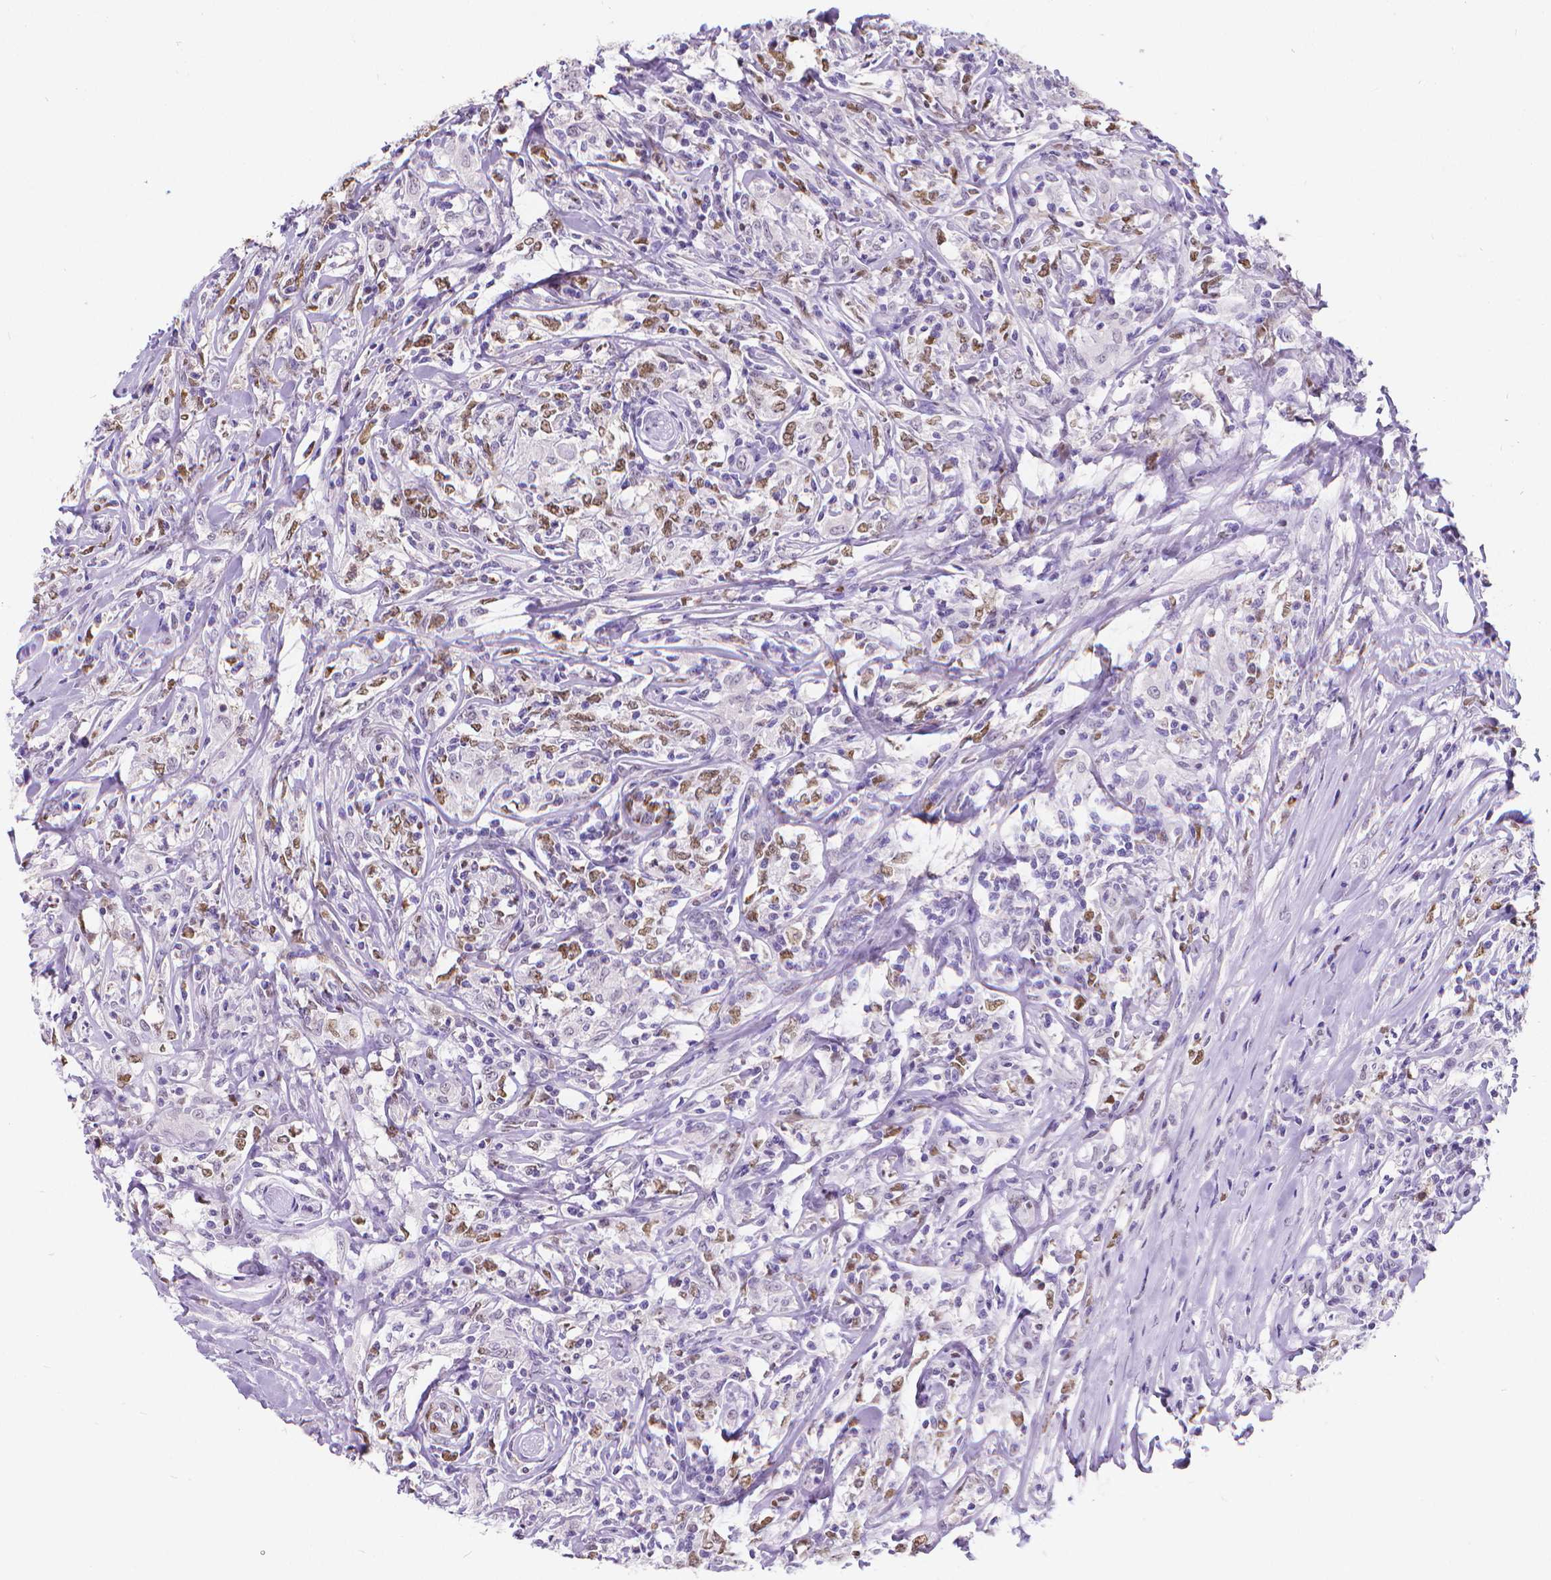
{"staining": {"intensity": "moderate", "quantity": "<25%", "location": "nuclear"}, "tissue": "lymphoma", "cell_type": "Tumor cells", "image_type": "cancer", "snomed": [{"axis": "morphology", "description": "Malignant lymphoma, non-Hodgkin's type, High grade"}, {"axis": "topography", "description": "Lymph node"}], "caption": "Immunohistochemistry of human lymphoma shows low levels of moderate nuclear expression in approximately <25% of tumor cells.", "gene": "MEF2C", "patient": {"sex": "female", "age": 84}}